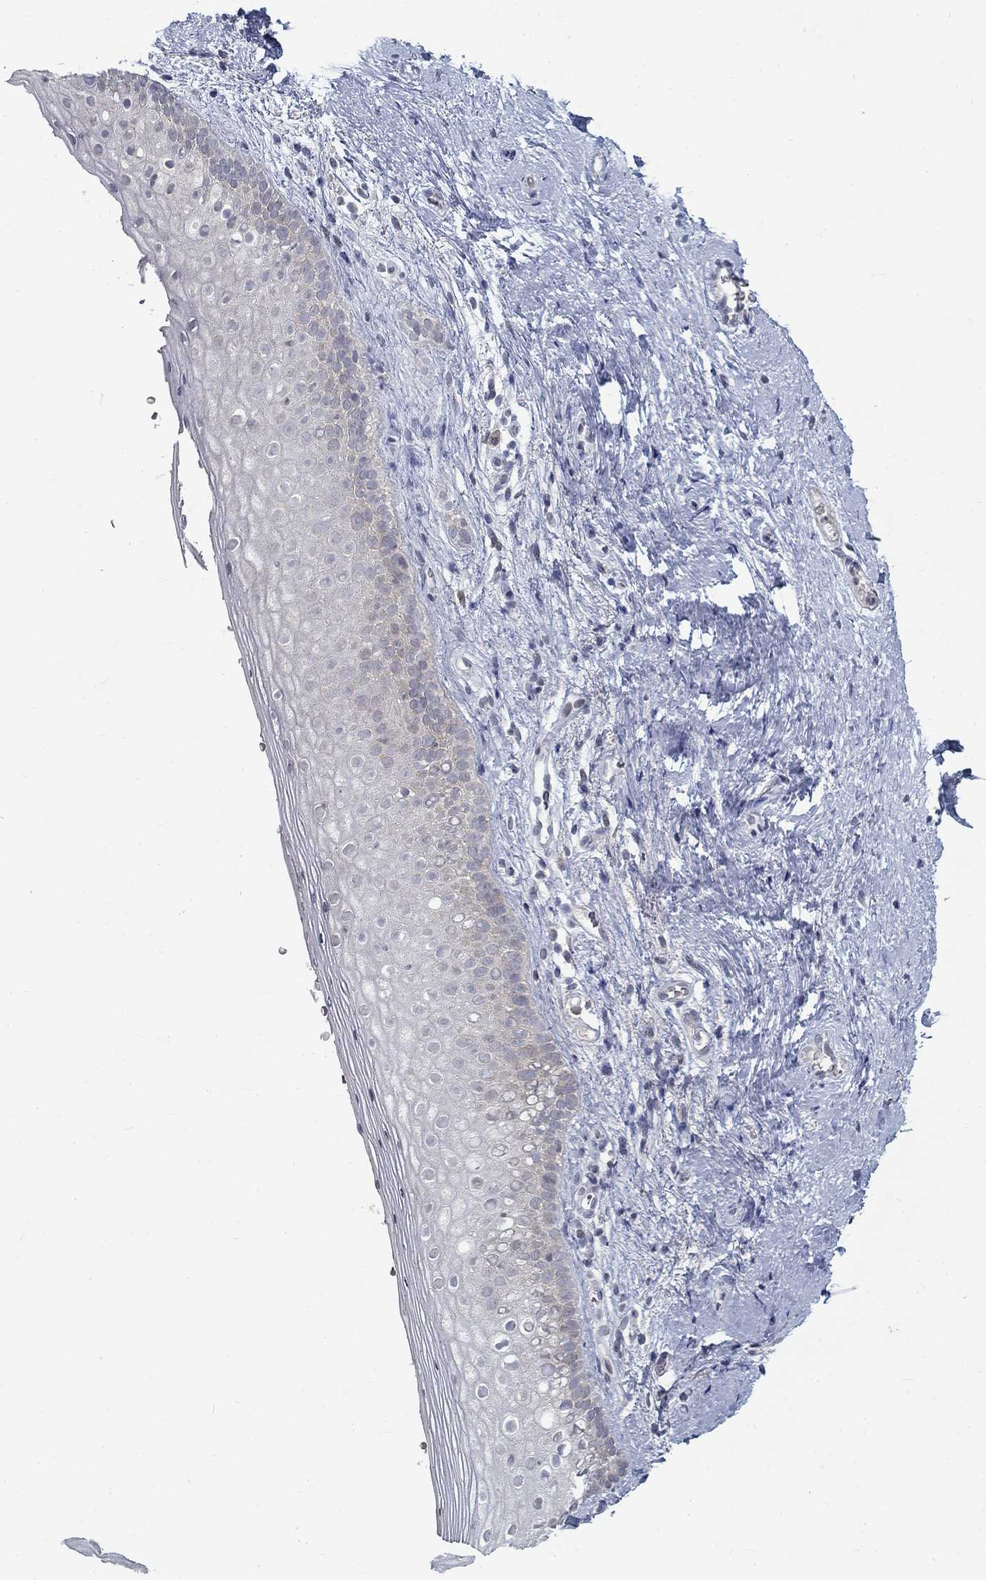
{"staining": {"intensity": "negative", "quantity": "none", "location": "none"}, "tissue": "vagina", "cell_type": "Squamous epithelial cells", "image_type": "normal", "snomed": [{"axis": "morphology", "description": "Normal tissue, NOS"}, {"axis": "topography", "description": "Vagina"}], "caption": "Immunohistochemical staining of normal human vagina shows no significant positivity in squamous epithelial cells. The staining is performed using DAB (3,3'-diaminobenzidine) brown chromogen with nuclei counter-stained in using hematoxylin.", "gene": "ATP1A3", "patient": {"sex": "female", "age": 47}}